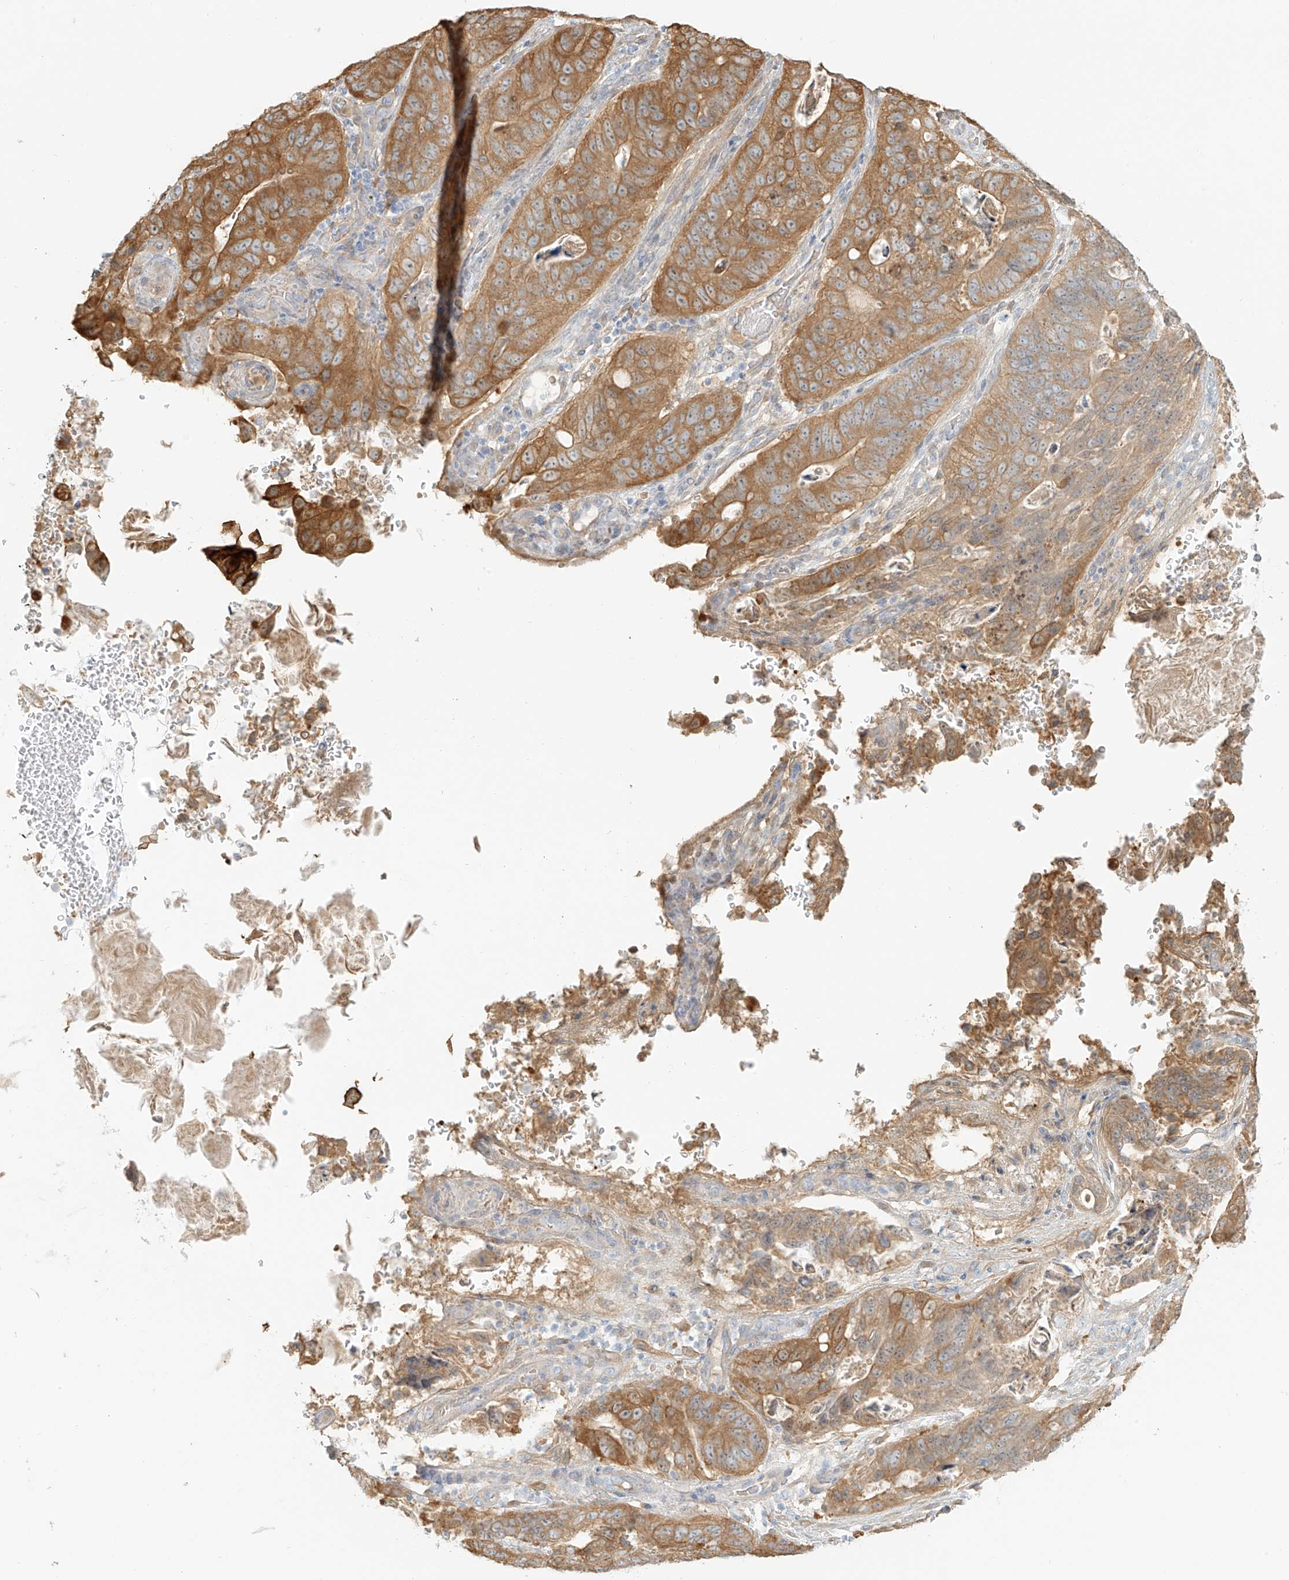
{"staining": {"intensity": "moderate", "quantity": ">75%", "location": "cytoplasmic/membranous"}, "tissue": "stomach cancer", "cell_type": "Tumor cells", "image_type": "cancer", "snomed": [{"axis": "morphology", "description": "Normal tissue, NOS"}, {"axis": "morphology", "description": "Adenocarcinoma, NOS"}, {"axis": "topography", "description": "Stomach"}], "caption": "IHC (DAB (3,3'-diaminobenzidine)) staining of stomach cancer displays moderate cytoplasmic/membranous protein staining in approximately >75% of tumor cells.", "gene": "UPK1B", "patient": {"sex": "female", "age": 89}}